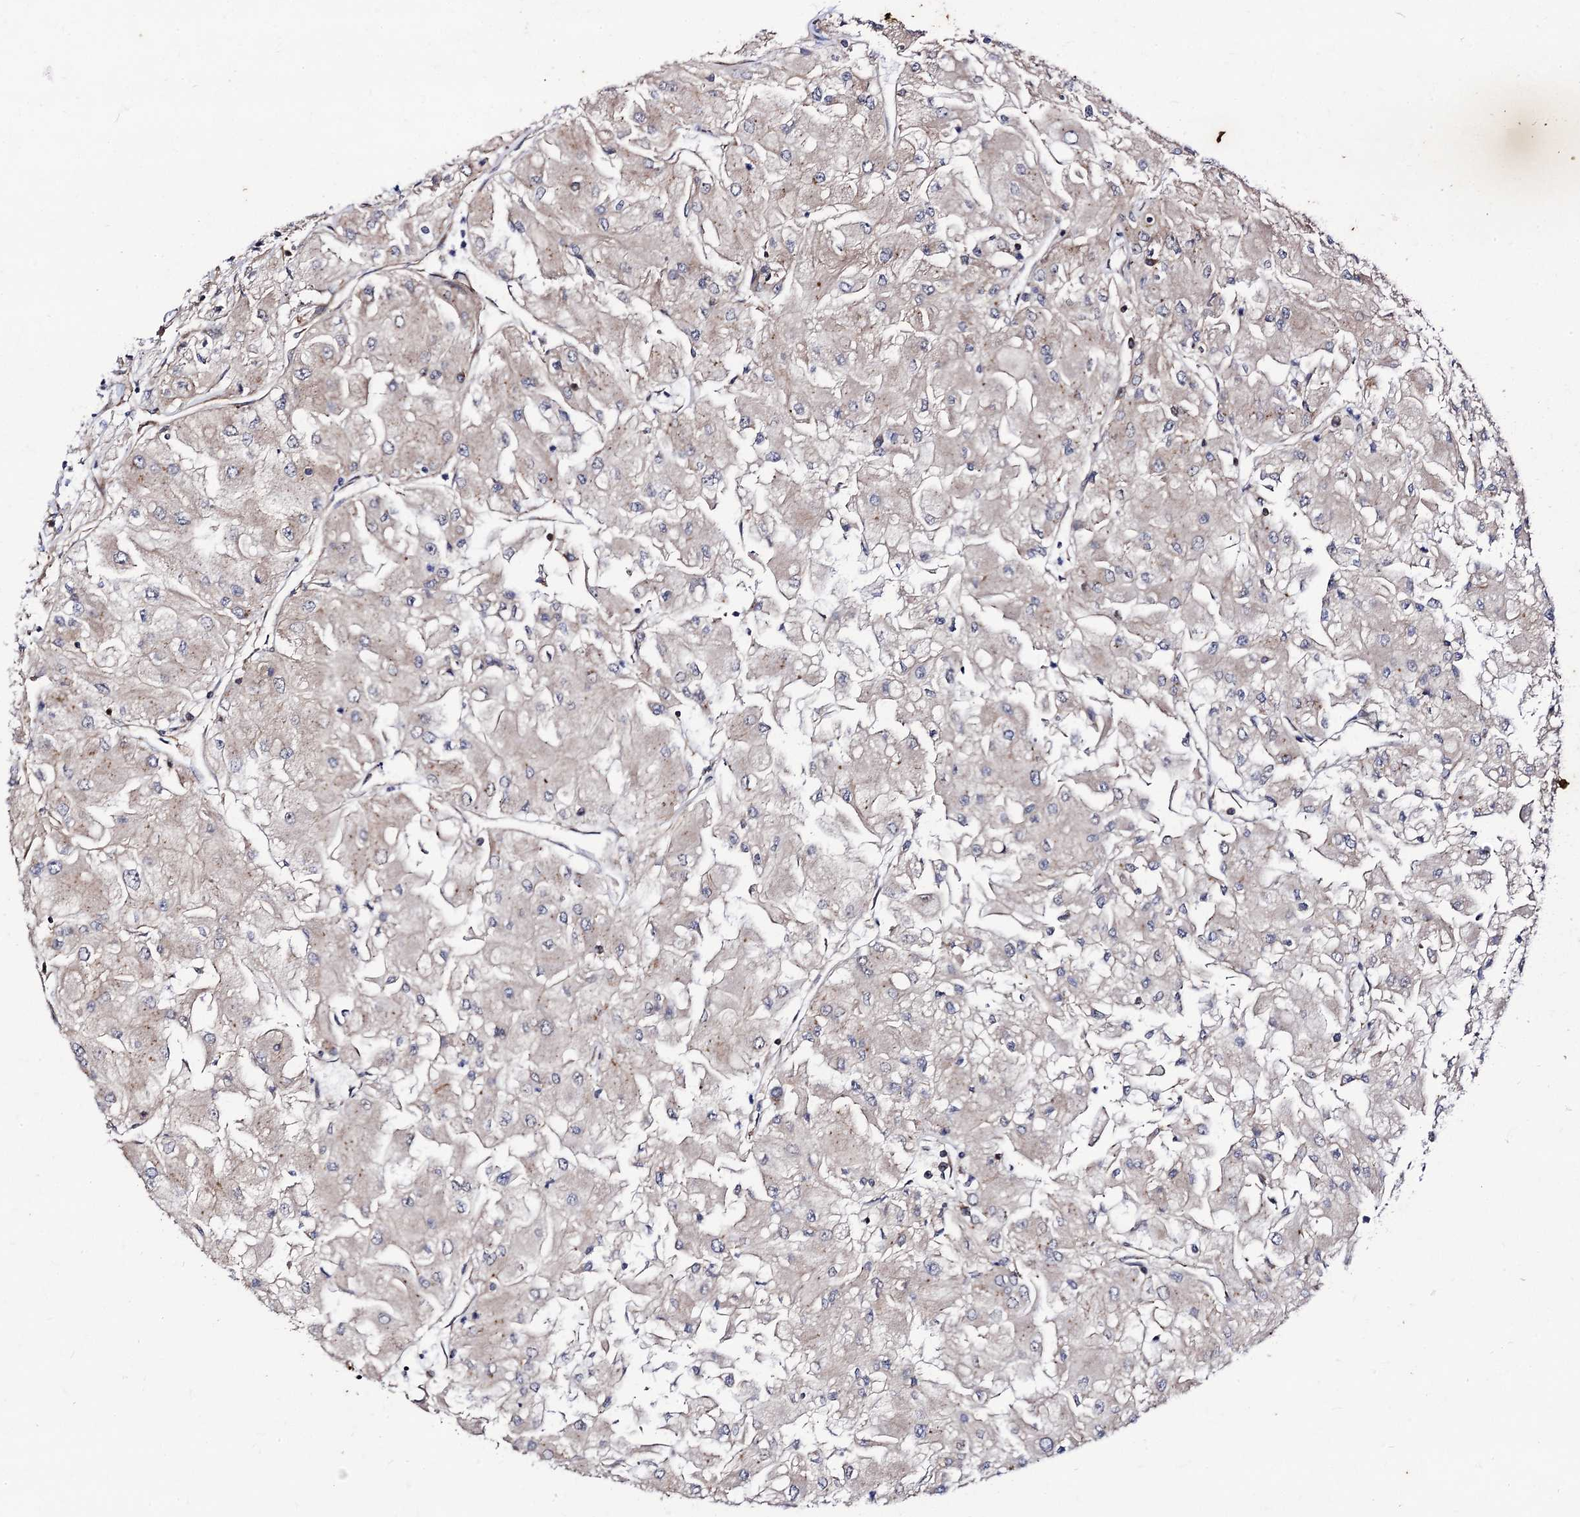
{"staining": {"intensity": "negative", "quantity": "none", "location": "none"}, "tissue": "renal cancer", "cell_type": "Tumor cells", "image_type": "cancer", "snomed": [{"axis": "morphology", "description": "Adenocarcinoma, NOS"}, {"axis": "topography", "description": "Kidney"}], "caption": "Renal cancer was stained to show a protein in brown. There is no significant positivity in tumor cells.", "gene": "DYDC1", "patient": {"sex": "male", "age": 80}}